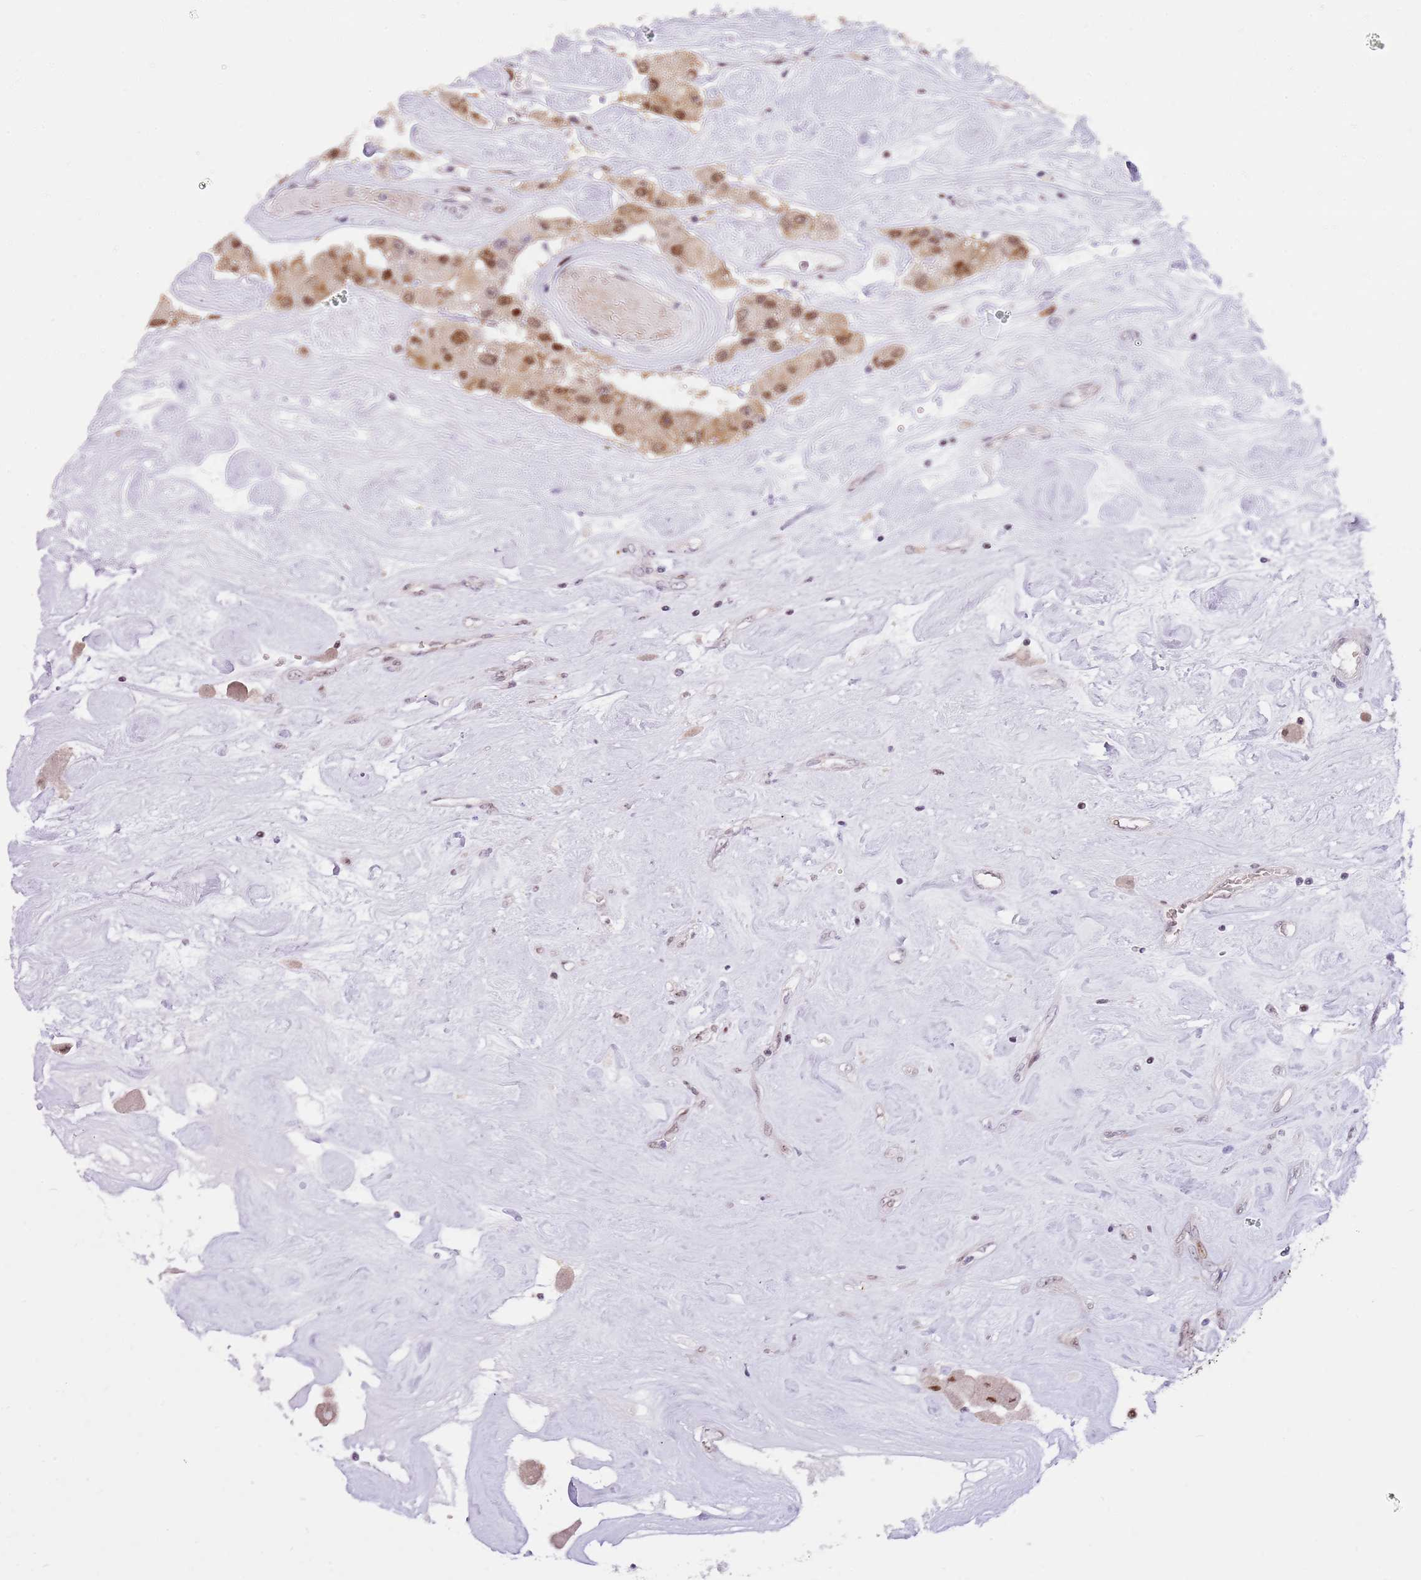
{"staining": {"intensity": "moderate", "quantity": ">75%", "location": "cytoplasmic/membranous,nuclear"}, "tissue": "carcinoid", "cell_type": "Tumor cells", "image_type": "cancer", "snomed": [{"axis": "morphology", "description": "Carcinoid, malignant, NOS"}, {"axis": "topography", "description": "Pancreas"}], "caption": "Protein staining shows moderate cytoplasmic/membranous and nuclear expression in about >75% of tumor cells in carcinoid.", "gene": "RFK", "patient": {"sex": "male", "age": 41}}